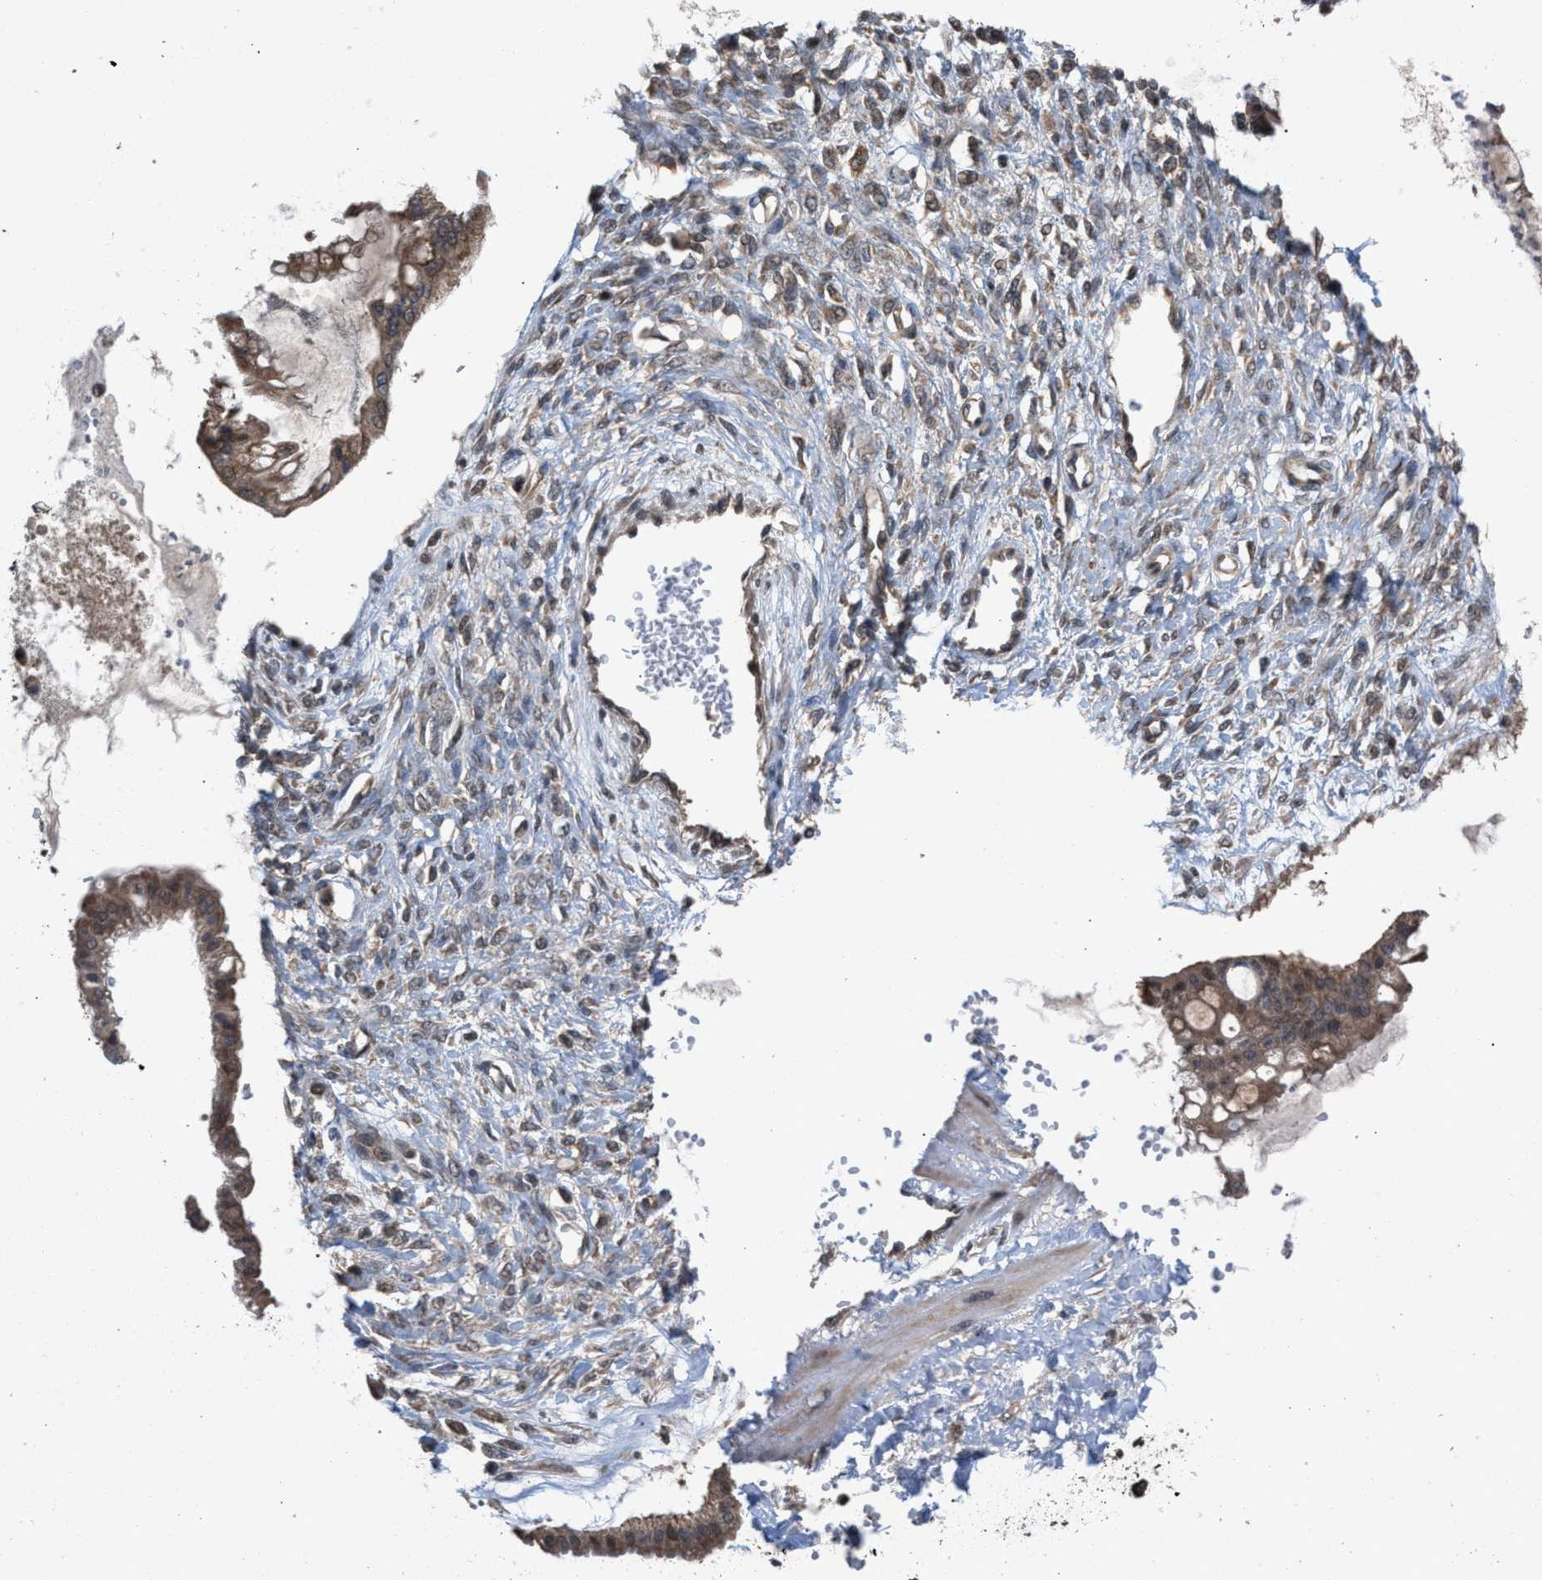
{"staining": {"intensity": "moderate", "quantity": ">75%", "location": "cytoplasmic/membranous"}, "tissue": "ovarian cancer", "cell_type": "Tumor cells", "image_type": "cancer", "snomed": [{"axis": "morphology", "description": "Cystadenocarcinoma, mucinous, NOS"}, {"axis": "topography", "description": "Ovary"}], "caption": "Brown immunohistochemical staining in human ovarian cancer shows moderate cytoplasmic/membranous staining in about >75% of tumor cells.", "gene": "C9orf78", "patient": {"sex": "female", "age": 73}}